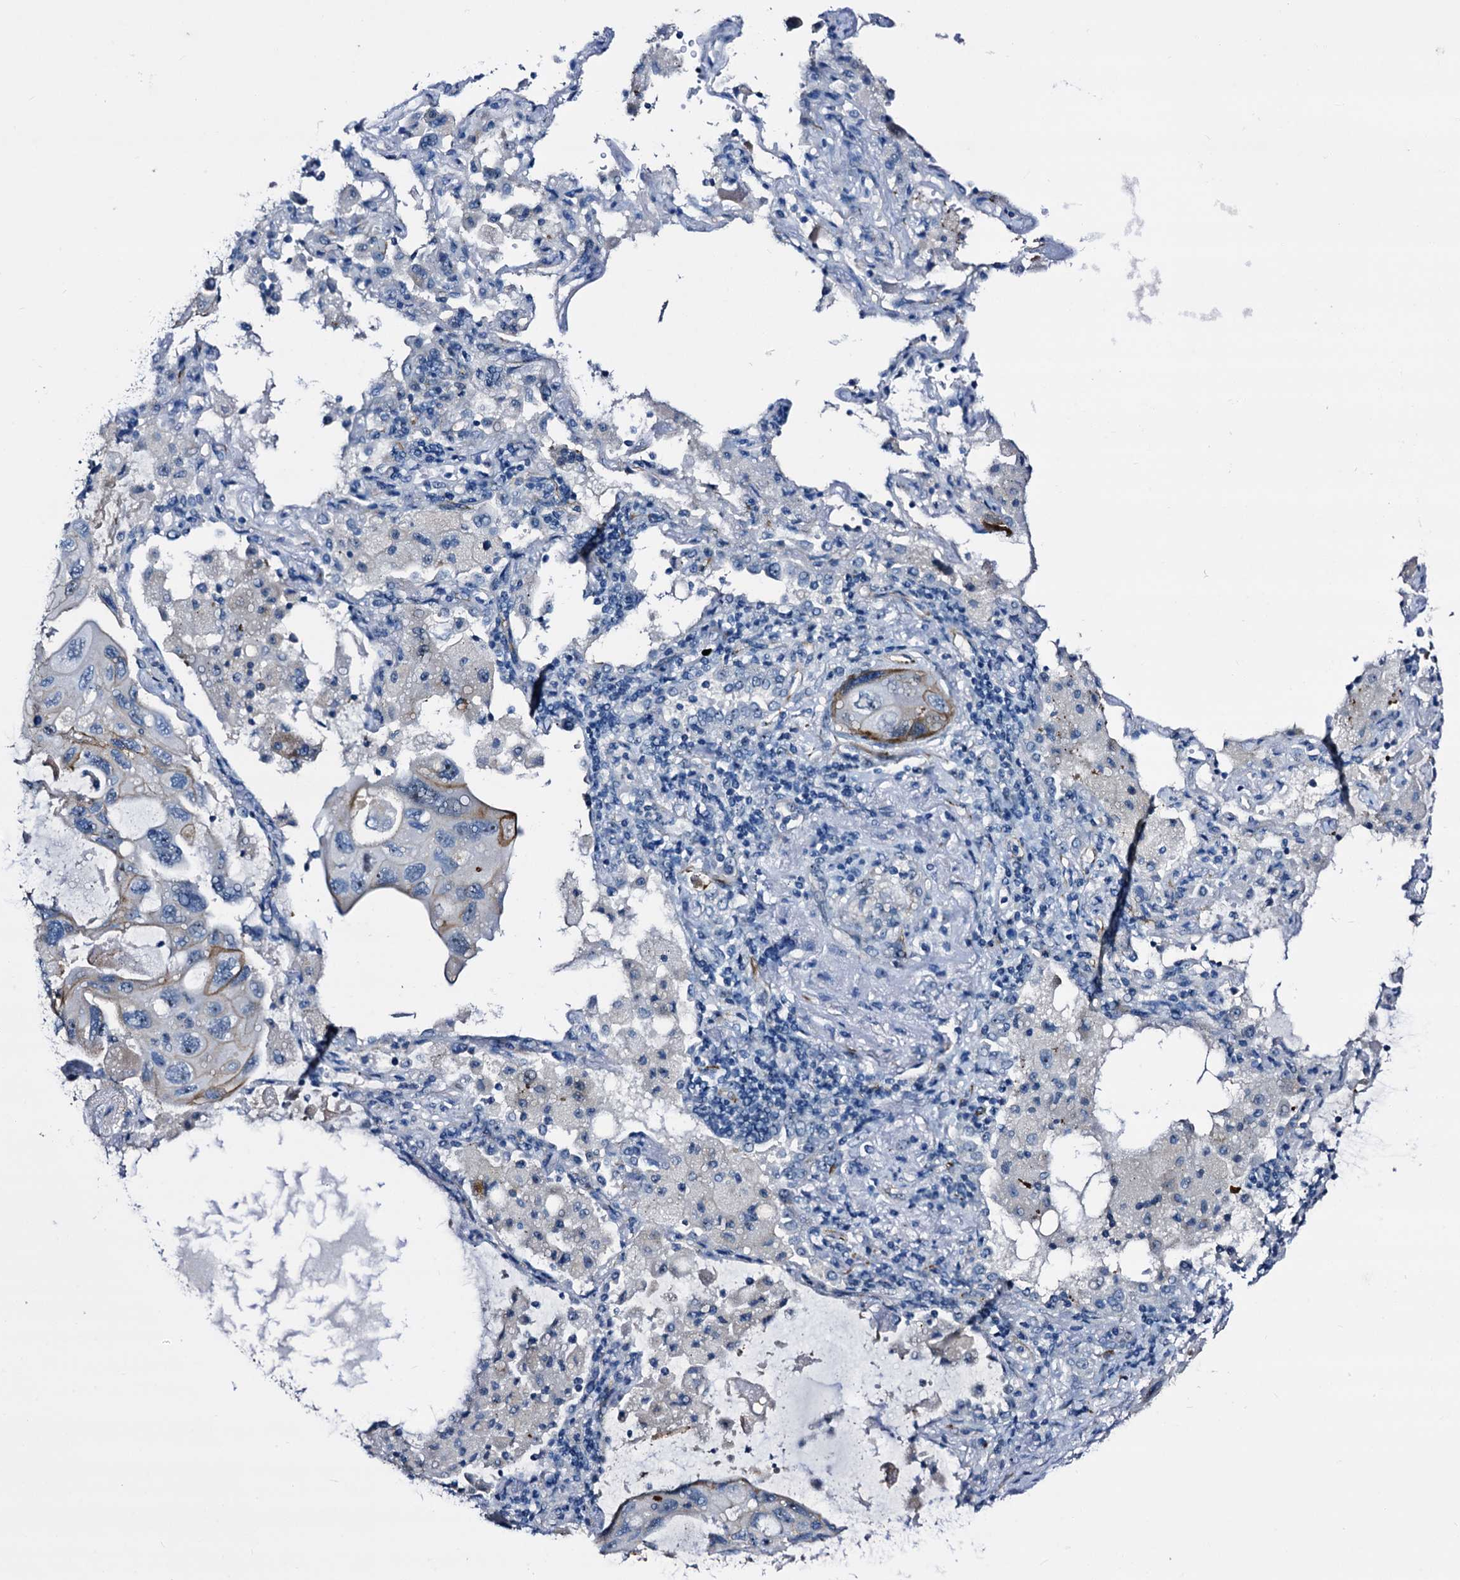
{"staining": {"intensity": "negative", "quantity": "none", "location": "none"}, "tissue": "lung cancer", "cell_type": "Tumor cells", "image_type": "cancer", "snomed": [{"axis": "morphology", "description": "Squamous cell carcinoma, NOS"}, {"axis": "topography", "description": "Lung"}], "caption": "Immunohistochemical staining of human lung cancer displays no significant positivity in tumor cells. (DAB immunohistochemistry visualized using brightfield microscopy, high magnification).", "gene": "EMG1", "patient": {"sex": "female", "age": 73}}